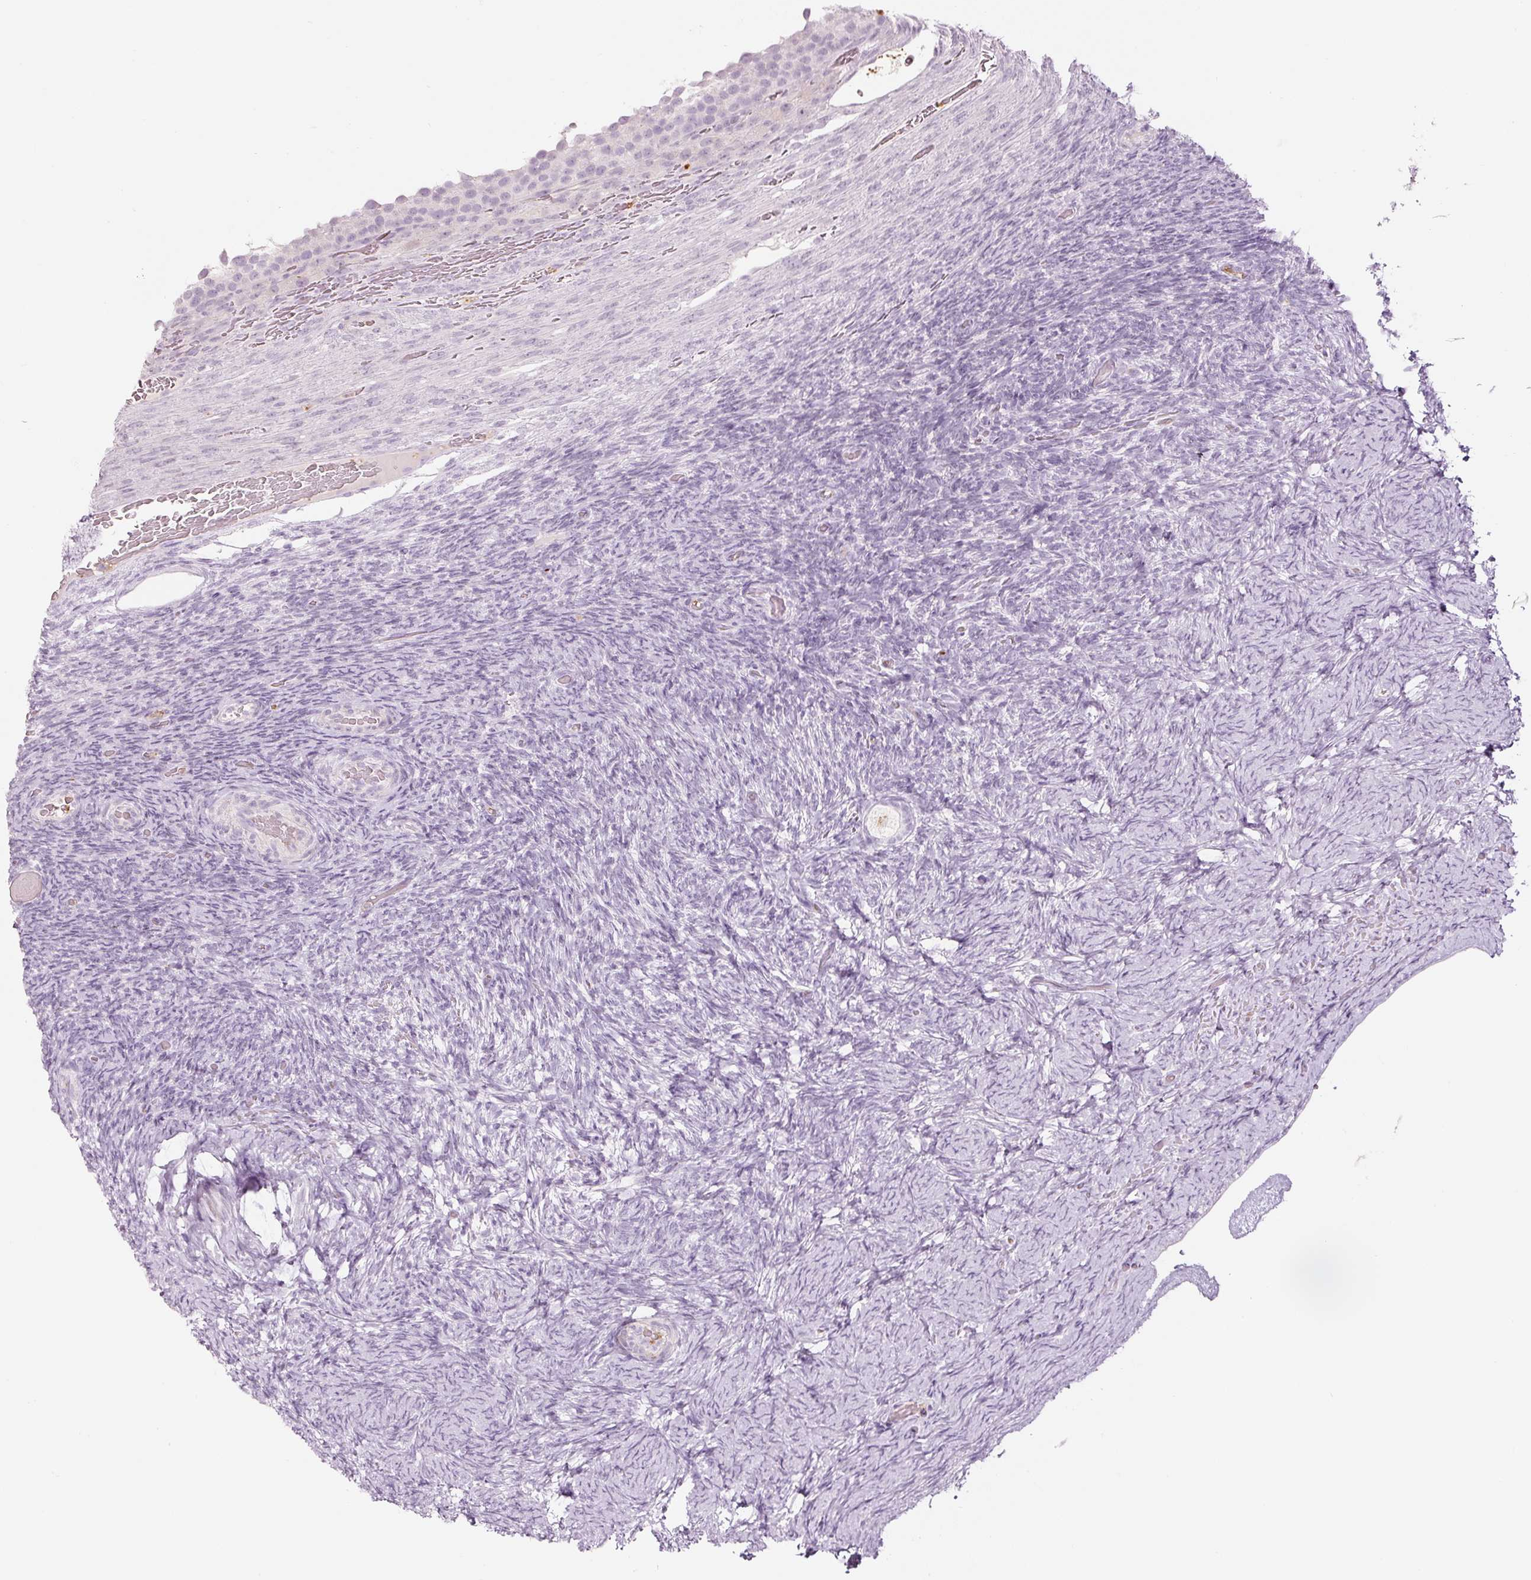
{"staining": {"intensity": "negative", "quantity": "none", "location": "none"}, "tissue": "ovary", "cell_type": "Follicle cells", "image_type": "normal", "snomed": [{"axis": "morphology", "description": "Normal tissue, NOS"}, {"axis": "topography", "description": "Ovary"}], "caption": "Protein analysis of benign ovary exhibits no significant staining in follicle cells.", "gene": "LECT2", "patient": {"sex": "female", "age": 34}}